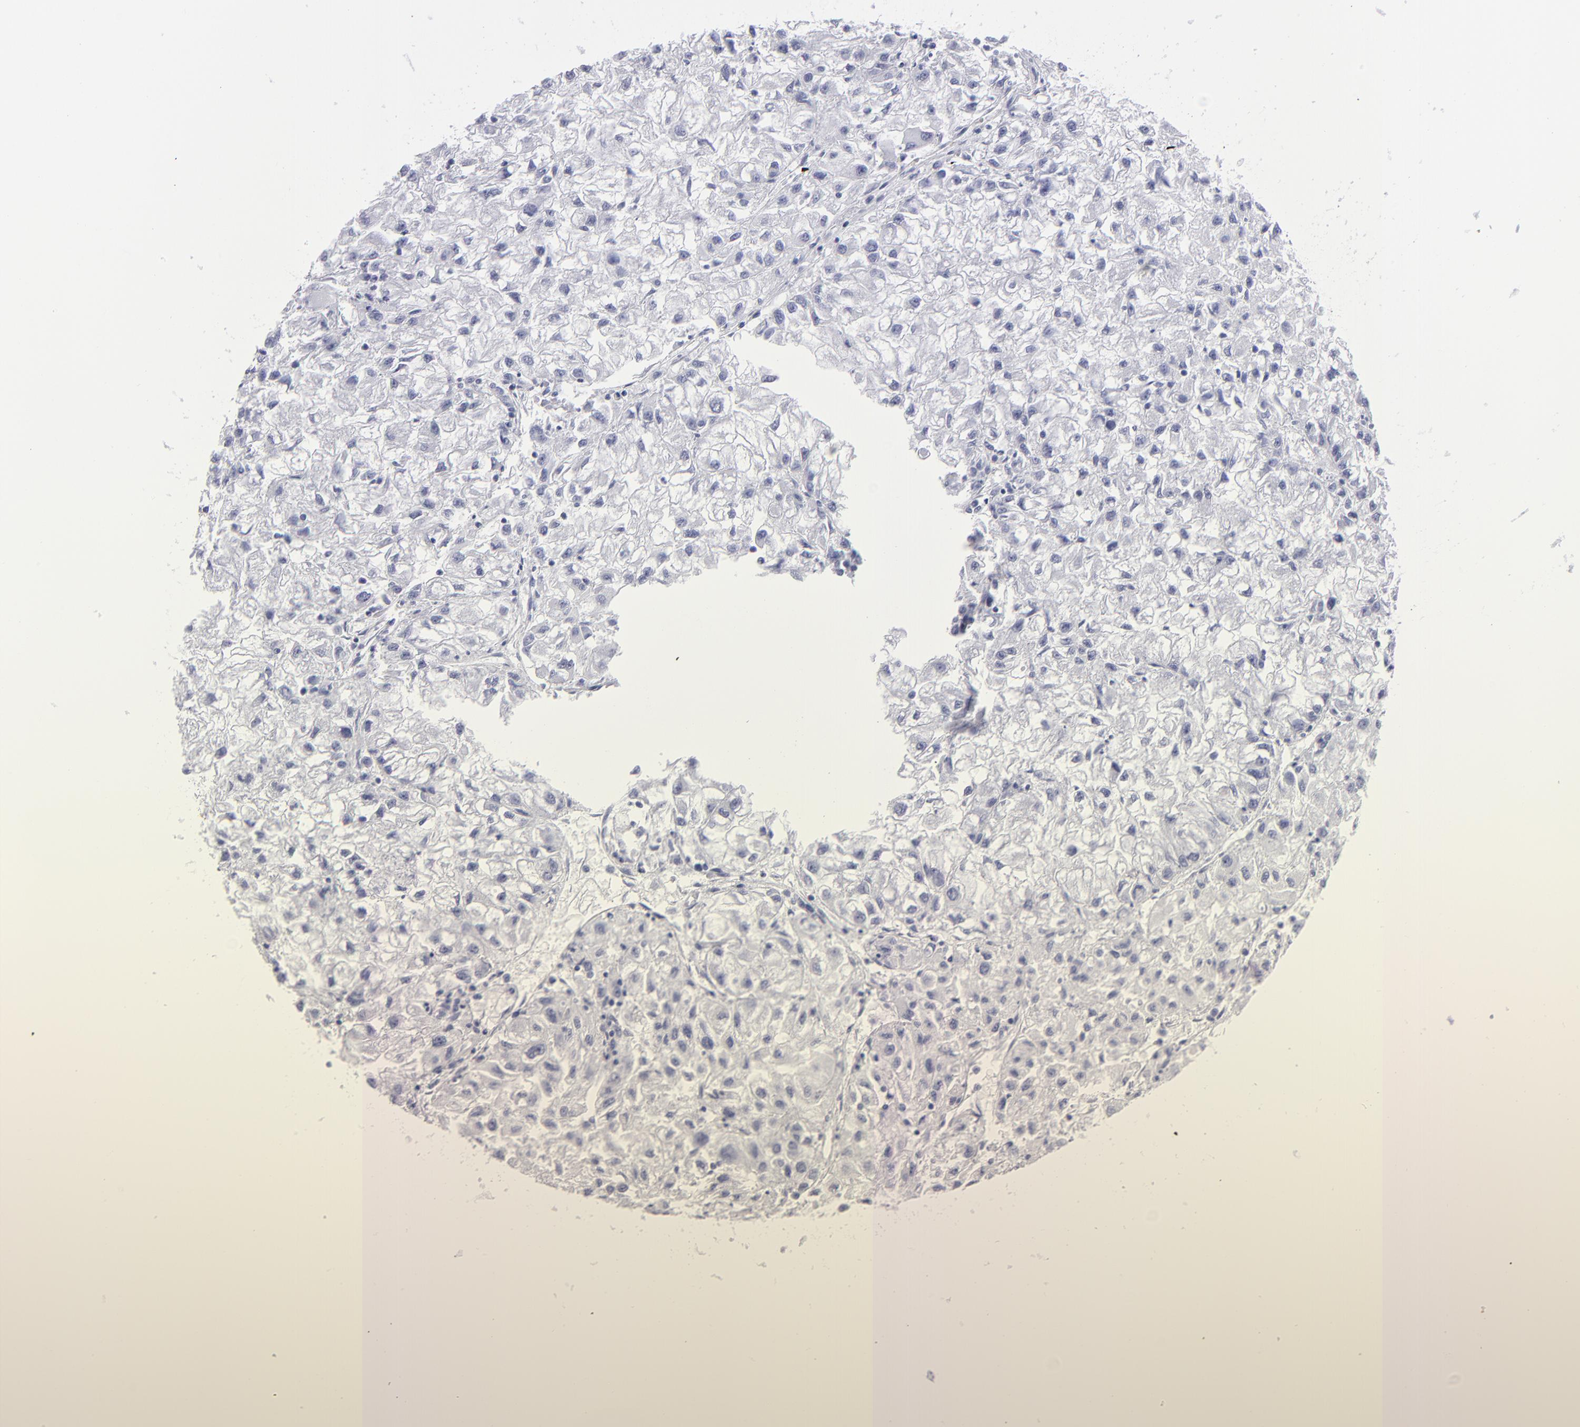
{"staining": {"intensity": "negative", "quantity": "none", "location": "none"}, "tissue": "renal cancer", "cell_type": "Tumor cells", "image_type": "cancer", "snomed": [{"axis": "morphology", "description": "Adenocarcinoma, NOS"}, {"axis": "topography", "description": "Kidney"}], "caption": "Human renal cancer (adenocarcinoma) stained for a protein using immunohistochemistry reveals no positivity in tumor cells.", "gene": "CALR", "patient": {"sex": "male", "age": 59}}